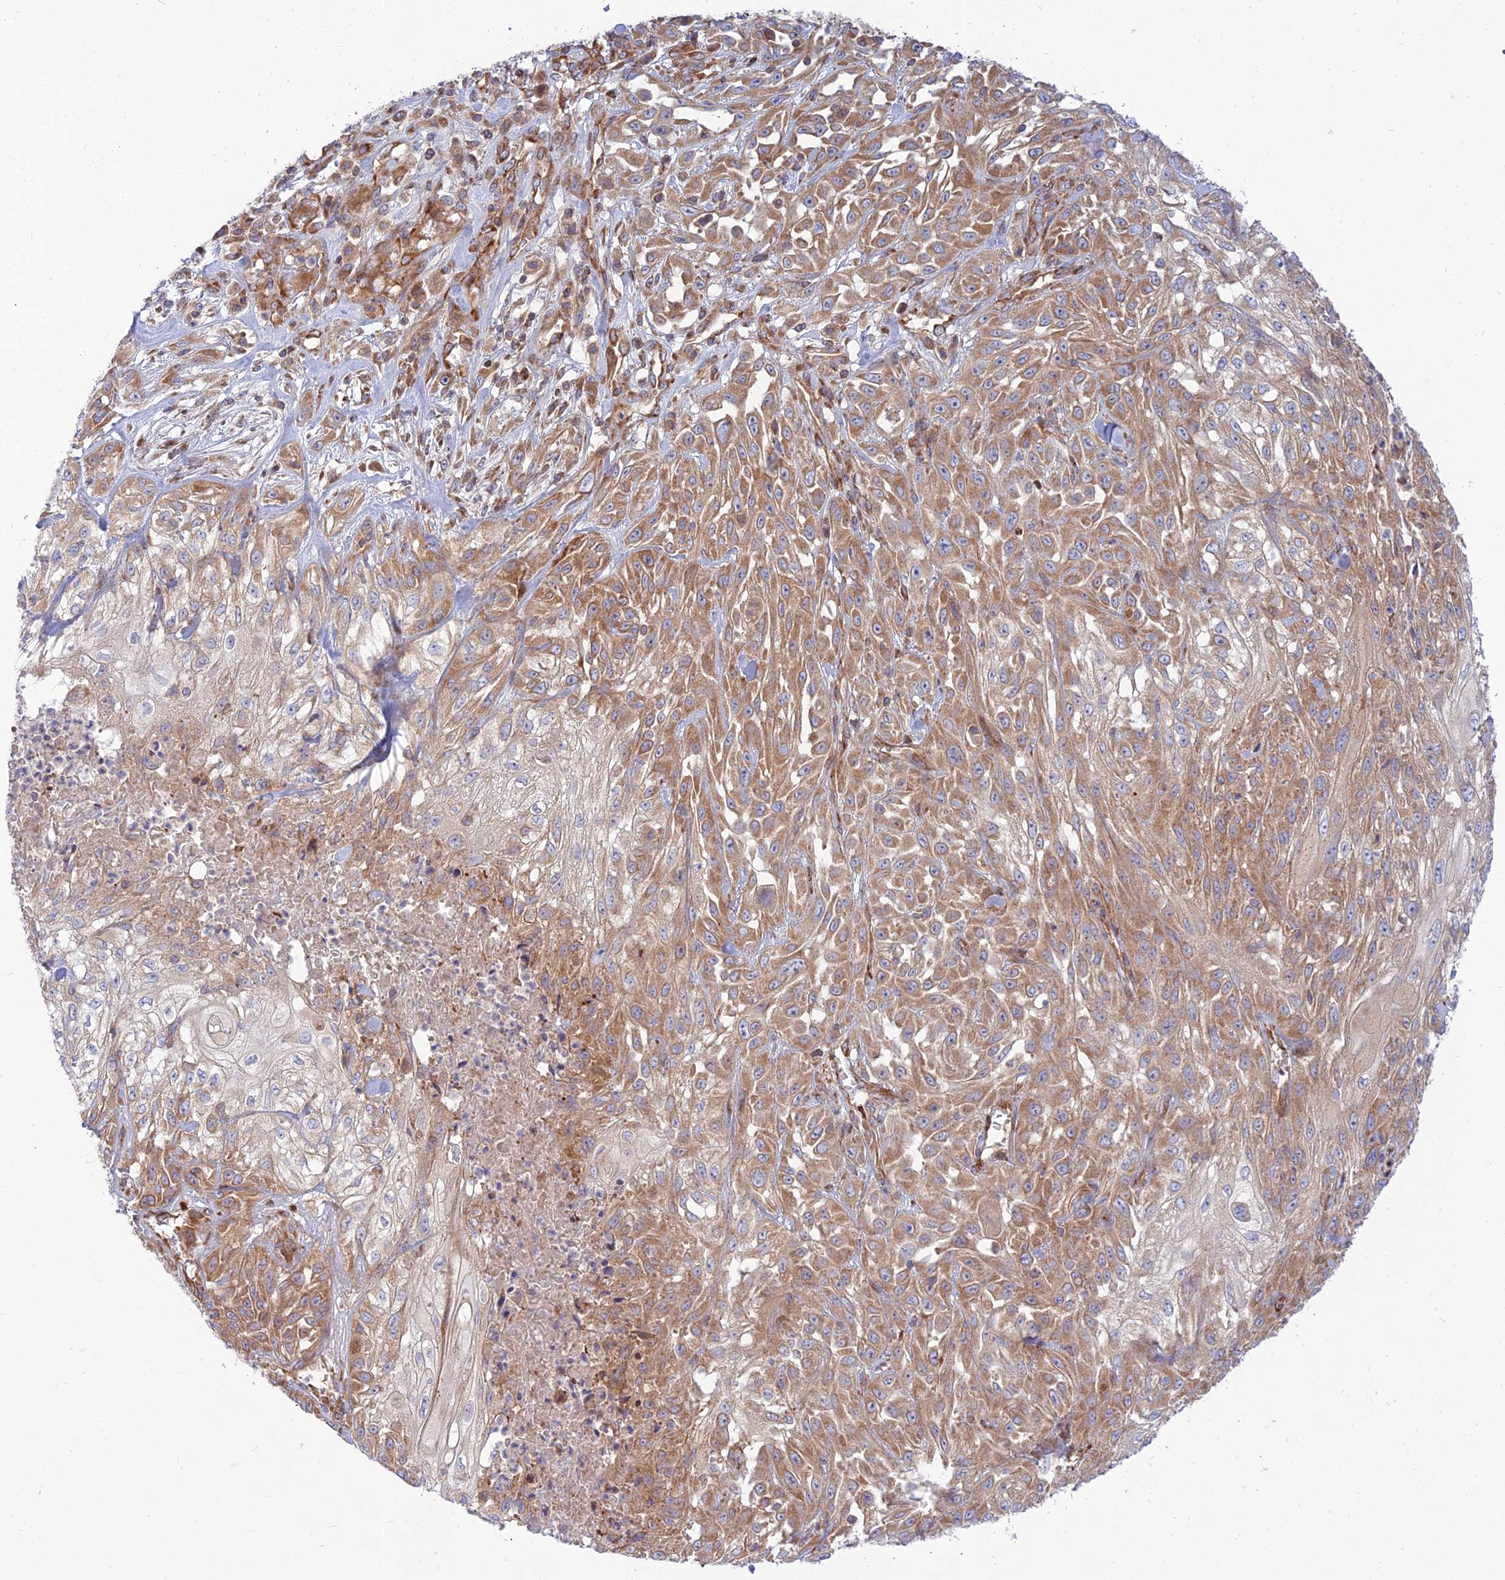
{"staining": {"intensity": "moderate", "quantity": ">75%", "location": "cytoplasmic/membranous"}, "tissue": "skin cancer", "cell_type": "Tumor cells", "image_type": "cancer", "snomed": [{"axis": "morphology", "description": "Squamous cell carcinoma, NOS"}, {"axis": "morphology", "description": "Squamous cell carcinoma, metastatic, NOS"}, {"axis": "topography", "description": "Skin"}, {"axis": "topography", "description": "Lymph node"}], "caption": "Human skin cancer stained with a protein marker exhibits moderate staining in tumor cells.", "gene": "PIMREG", "patient": {"sex": "male", "age": 75}}